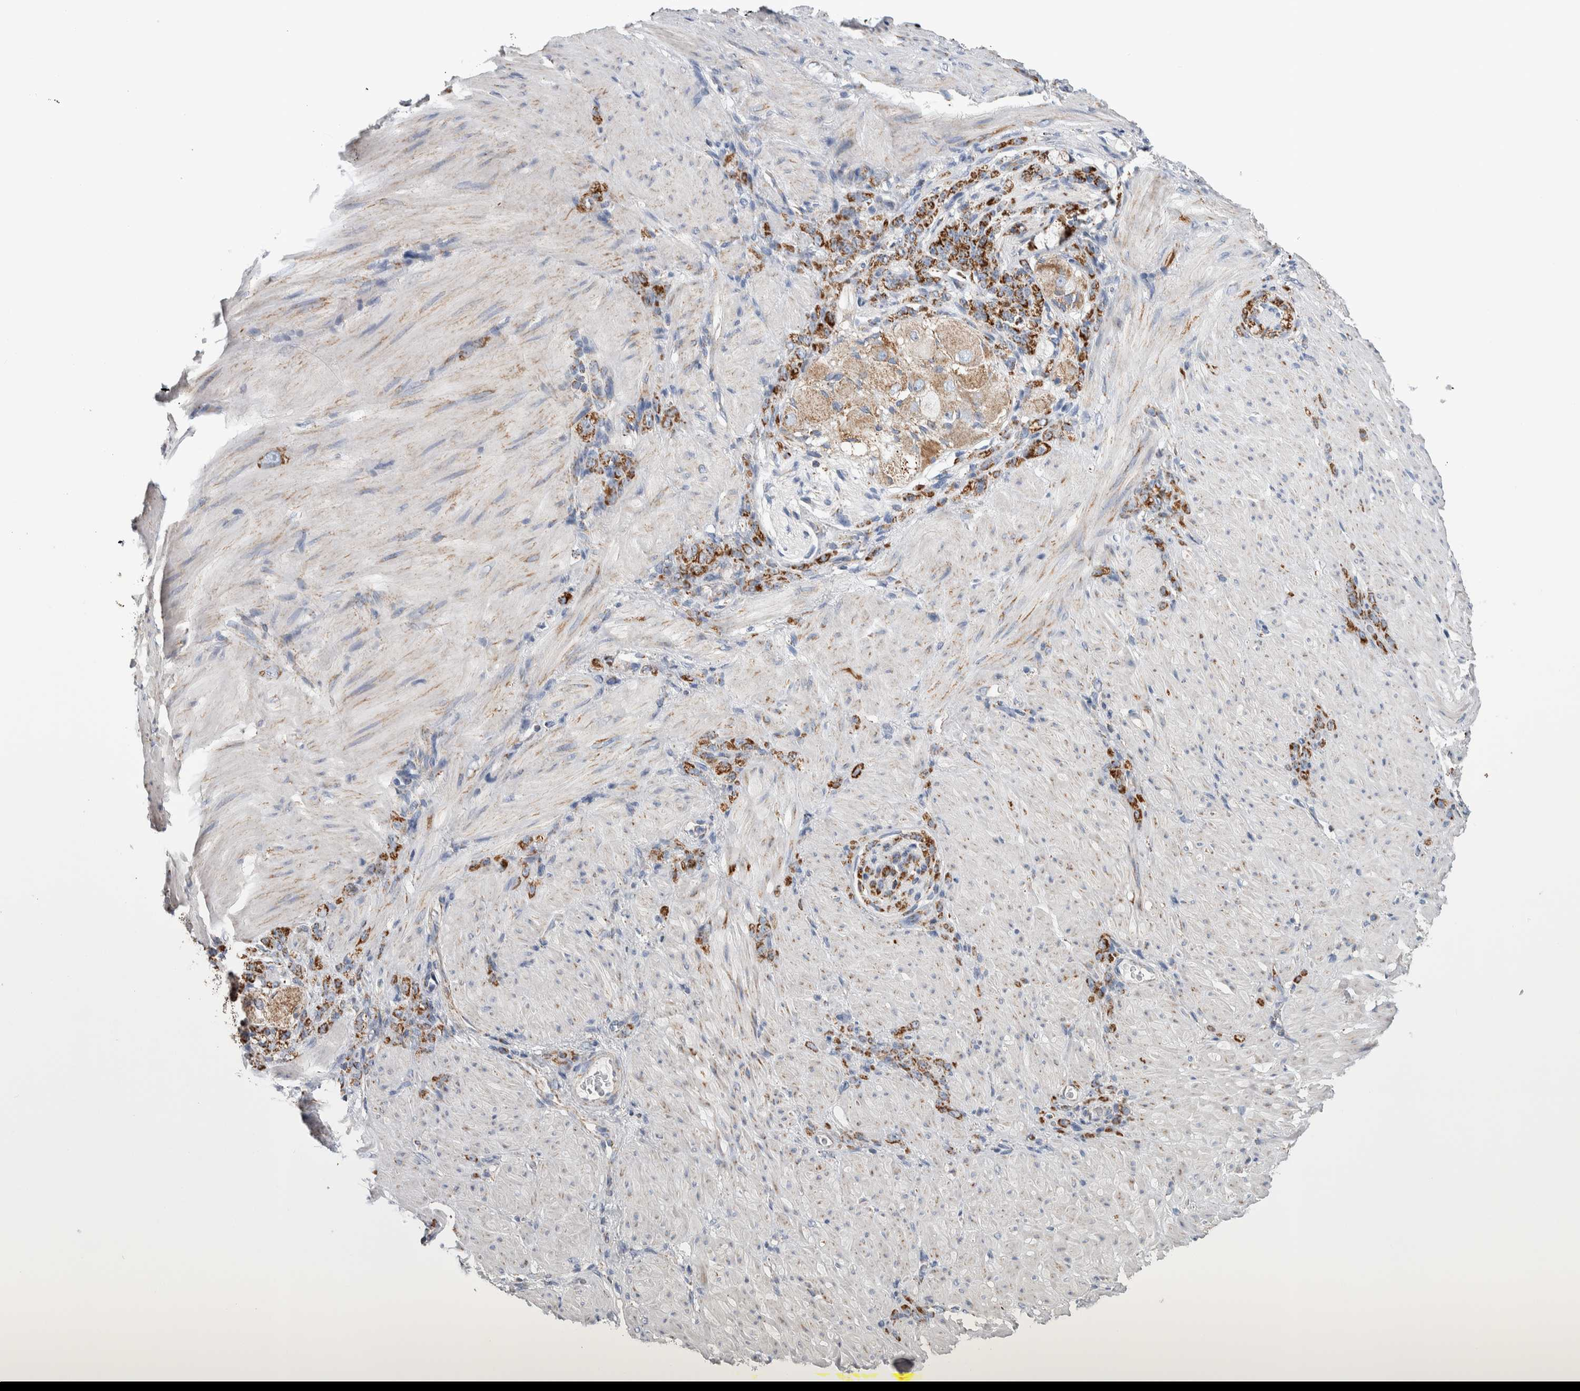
{"staining": {"intensity": "moderate", "quantity": ">75%", "location": "cytoplasmic/membranous"}, "tissue": "stomach cancer", "cell_type": "Tumor cells", "image_type": "cancer", "snomed": [{"axis": "morphology", "description": "Normal tissue, NOS"}, {"axis": "morphology", "description": "Adenocarcinoma, NOS"}, {"axis": "topography", "description": "Stomach"}], "caption": "DAB (3,3'-diaminobenzidine) immunohistochemical staining of stomach cancer exhibits moderate cytoplasmic/membranous protein positivity in about >75% of tumor cells.", "gene": "ETFA", "patient": {"sex": "male", "age": 82}}